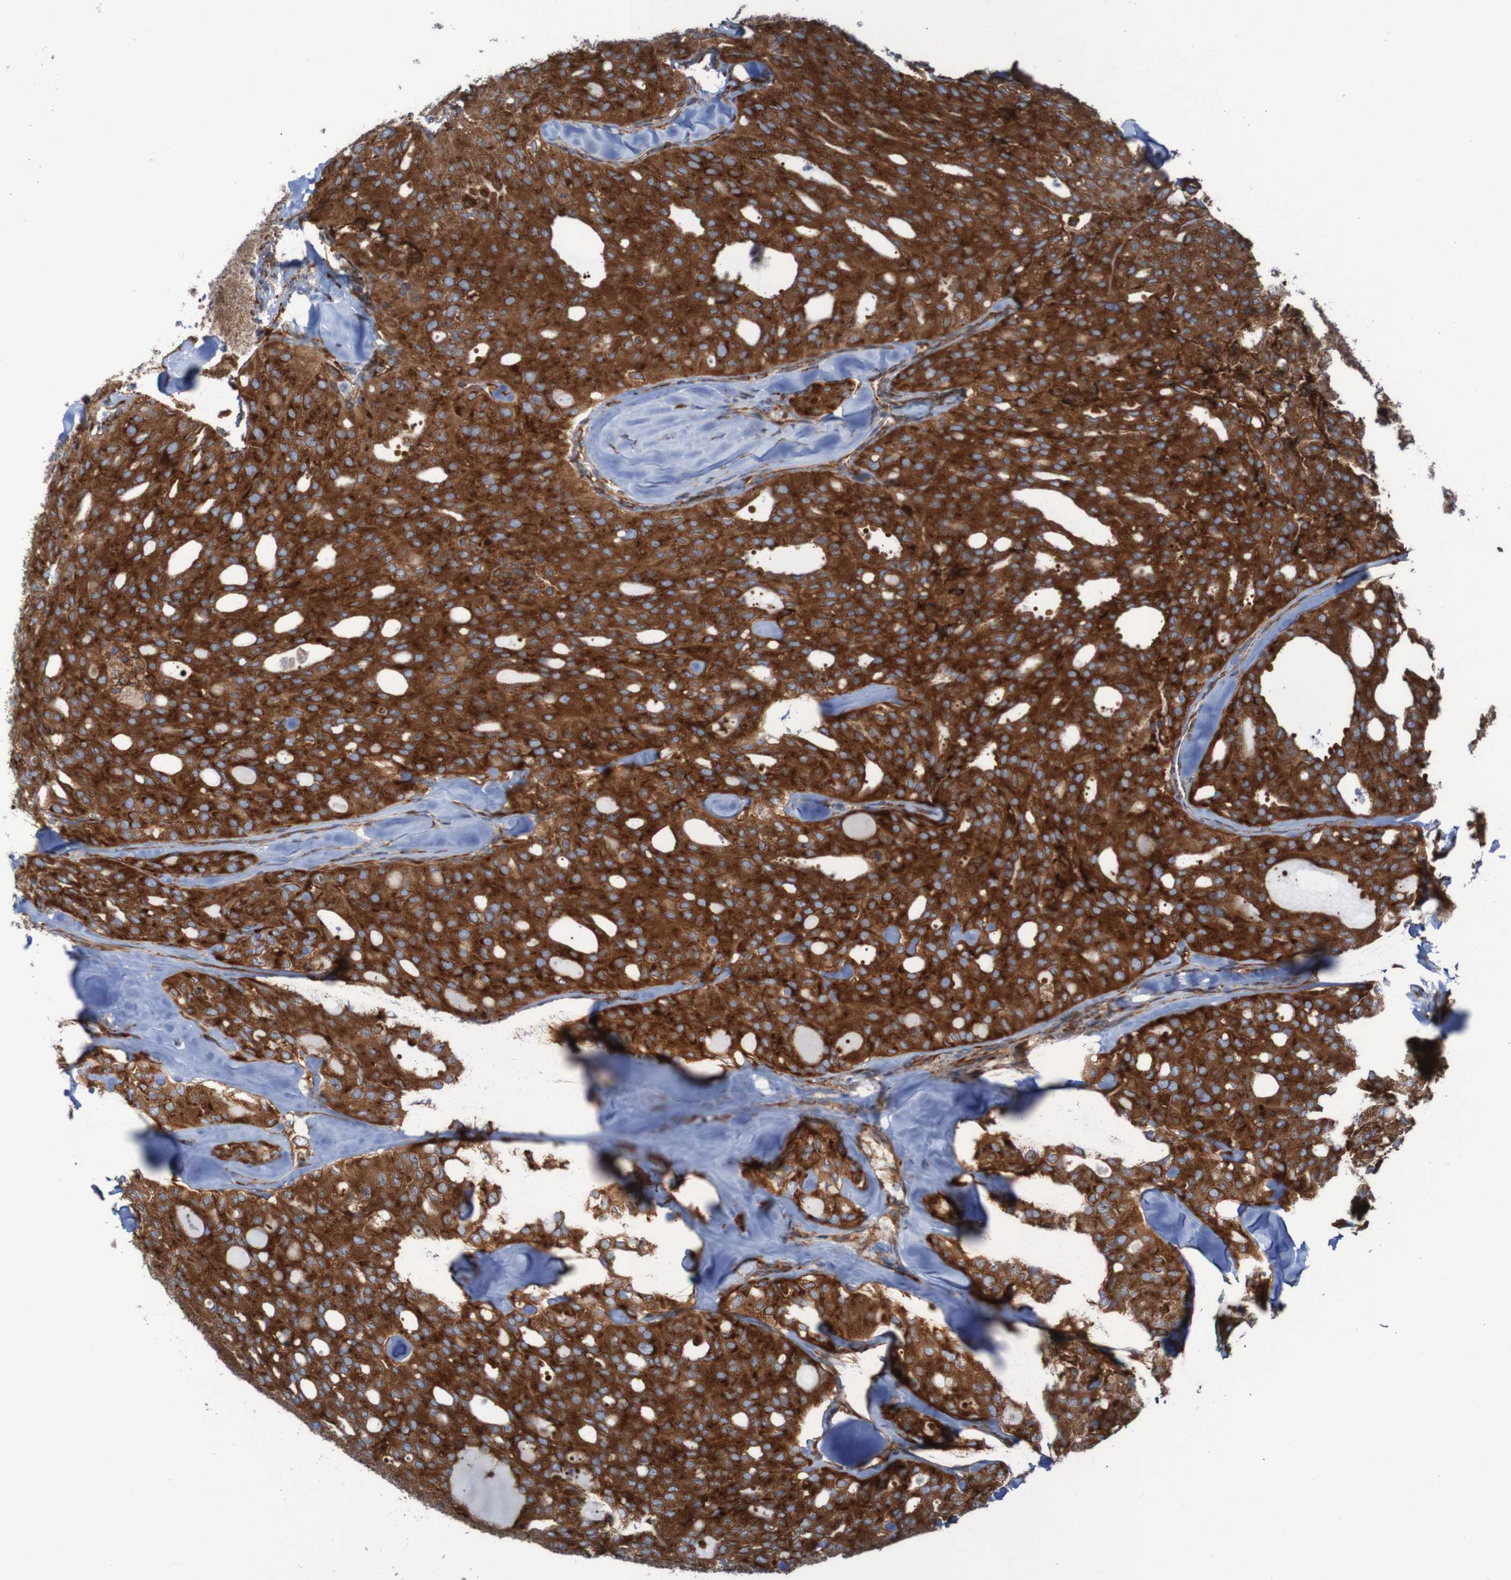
{"staining": {"intensity": "strong", "quantity": ">75%", "location": "cytoplasmic/membranous"}, "tissue": "thyroid cancer", "cell_type": "Tumor cells", "image_type": "cancer", "snomed": [{"axis": "morphology", "description": "Follicular adenoma carcinoma, NOS"}, {"axis": "topography", "description": "Thyroid gland"}], "caption": "A brown stain highlights strong cytoplasmic/membranous positivity of a protein in follicular adenoma carcinoma (thyroid) tumor cells.", "gene": "RPL10", "patient": {"sex": "male", "age": 75}}